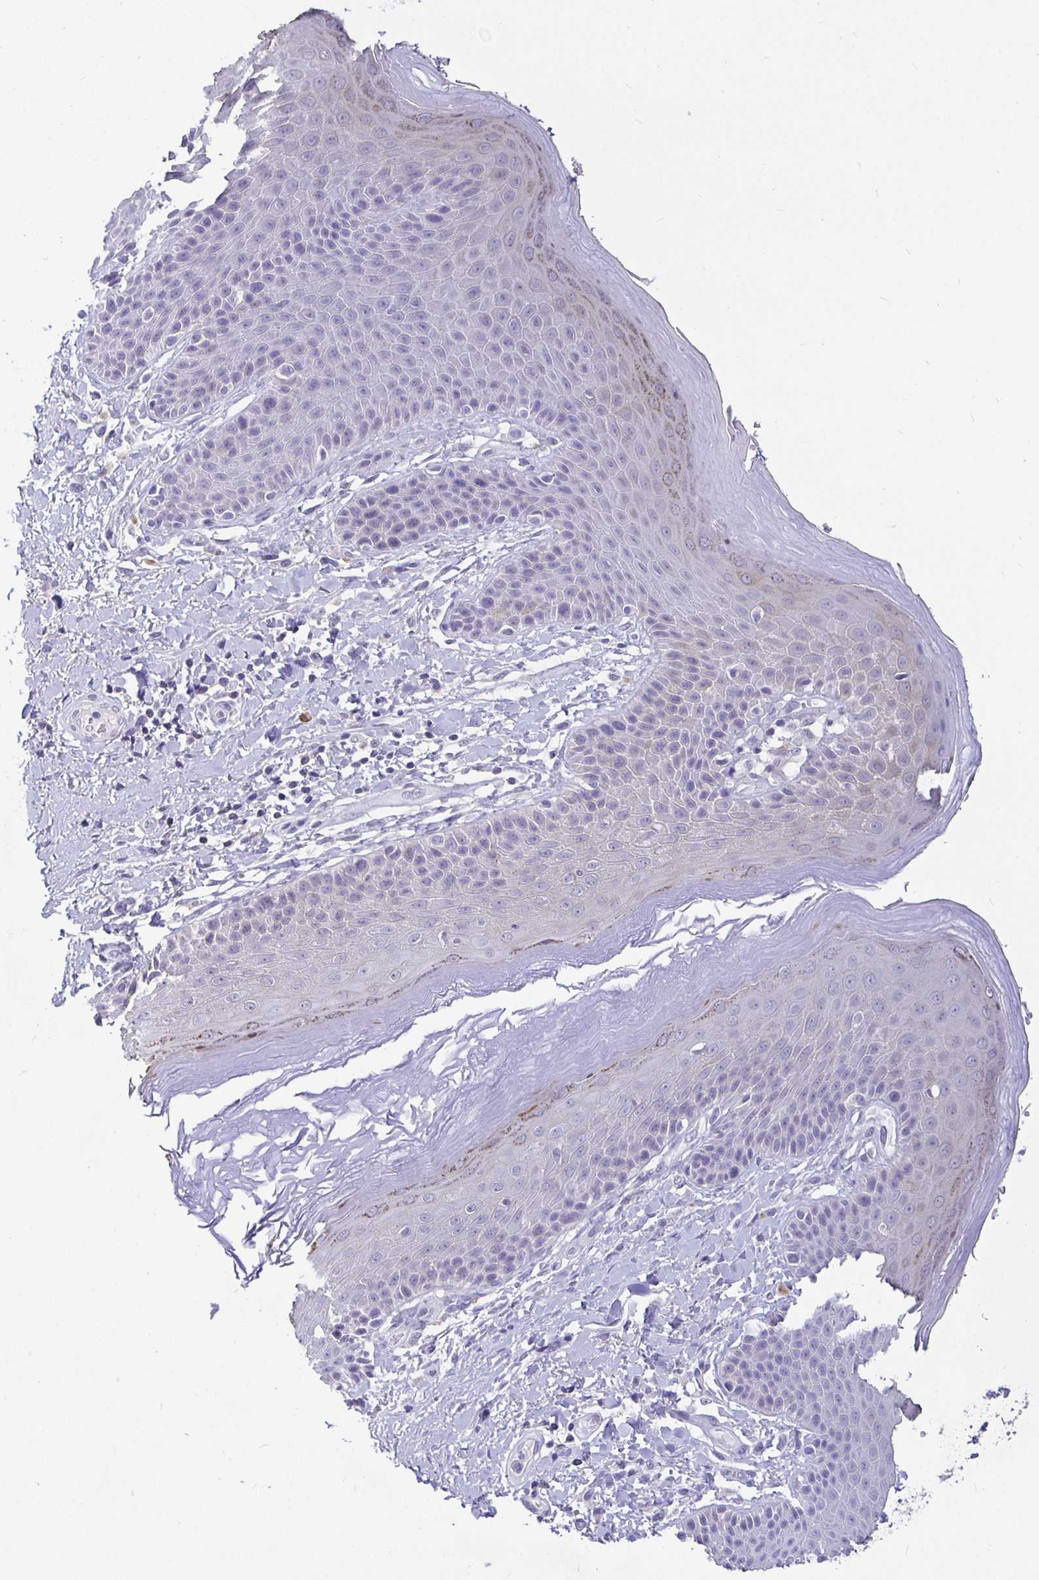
{"staining": {"intensity": "moderate", "quantity": "<25%", "location": "cytoplasmic/membranous"}, "tissue": "skin", "cell_type": "Epidermal cells", "image_type": "normal", "snomed": [{"axis": "morphology", "description": "Normal tissue, NOS"}, {"axis": "topography", "description": "Anal"}, {"axis": "topography", "description": "Peripheral nerve tissue"}], "caption": "A brown stain highlights moderate cytoplasmic/membranous positivity of a protein in epidermal cells of benign skin. (DAB IHC with brightfield microscopy, high magnification).", "gene": "EZHIP", "patient": {"sex": "male", "age": 51}}